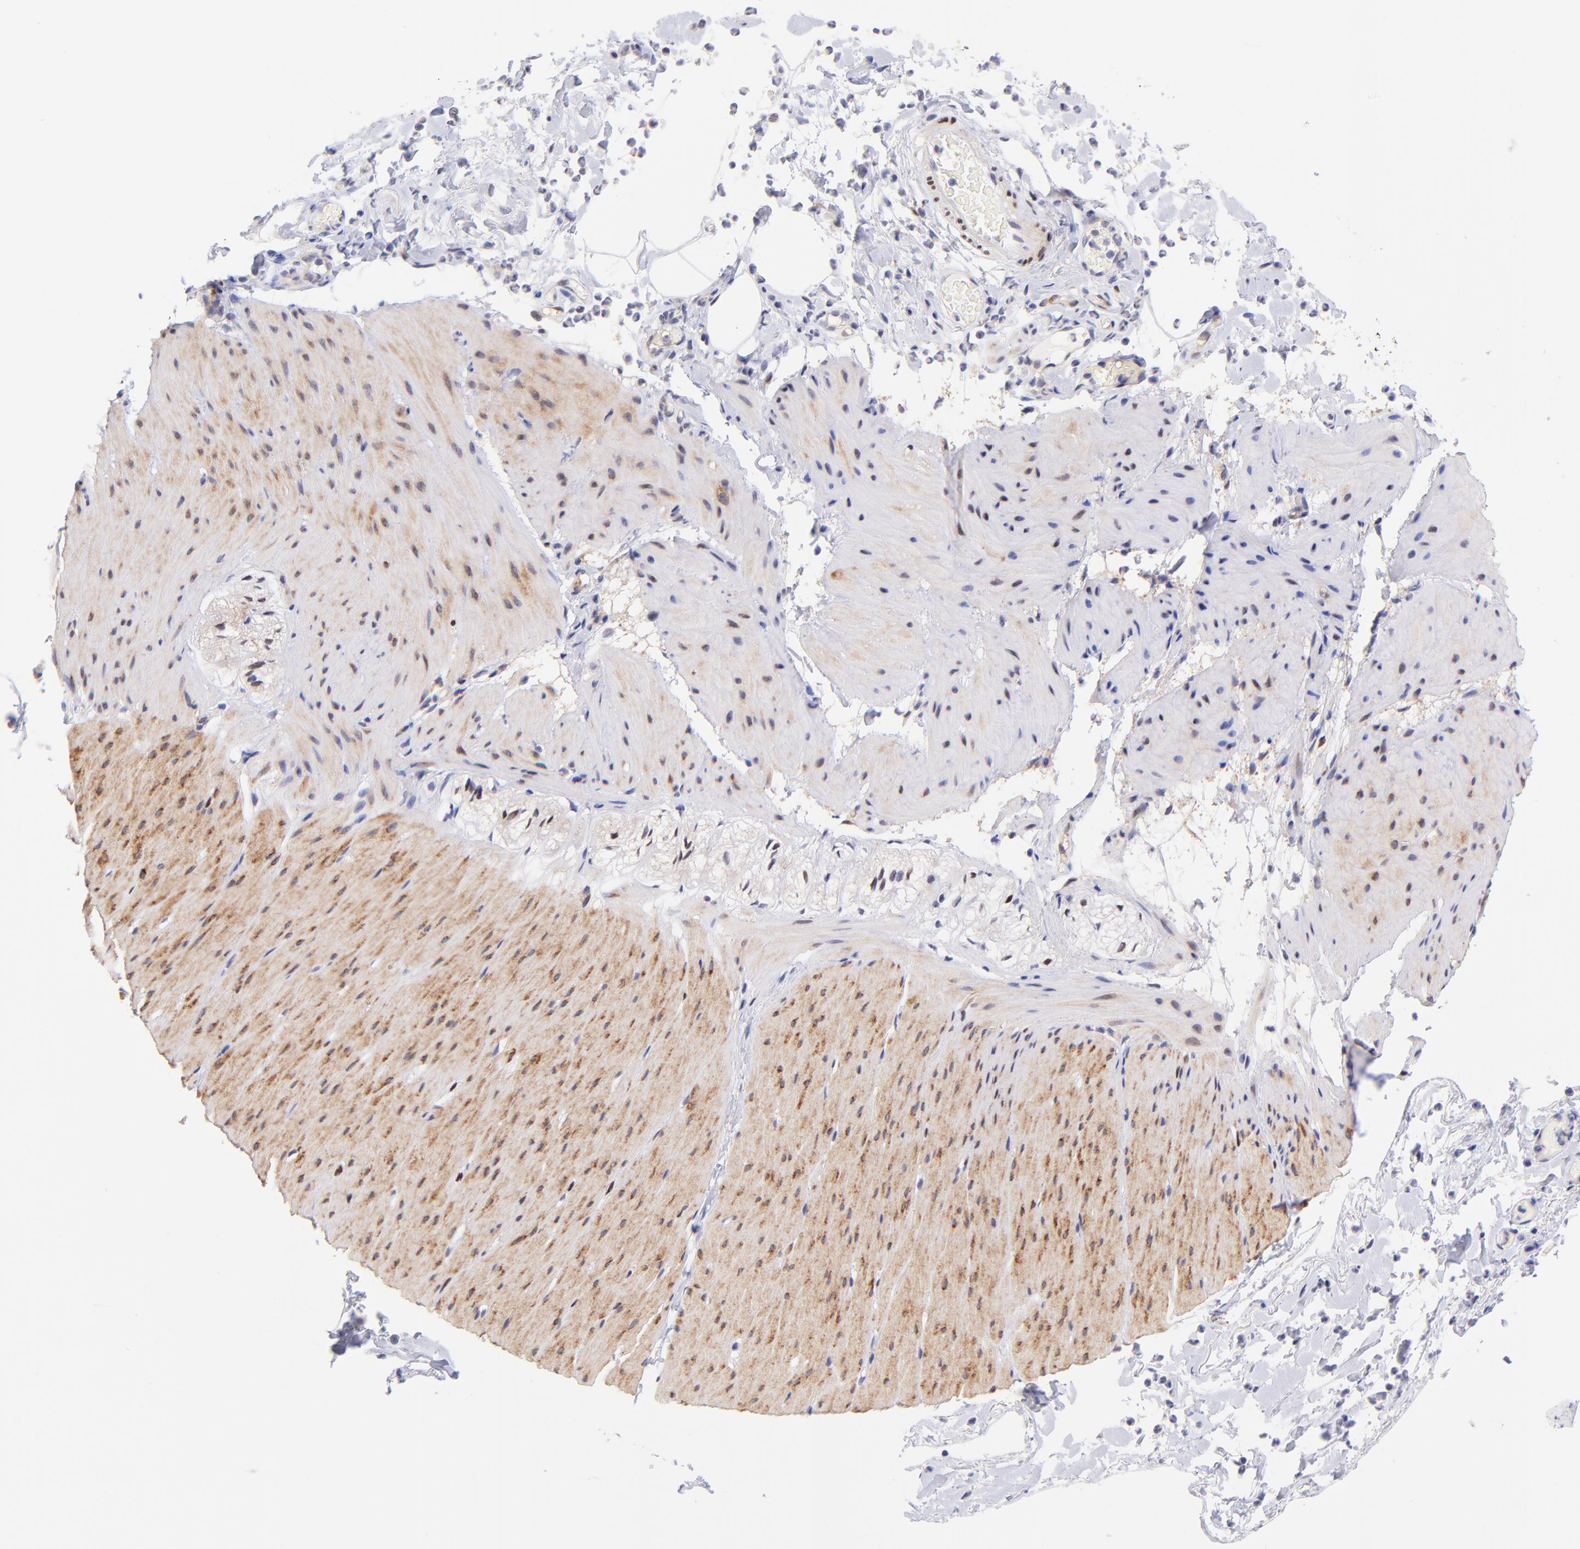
{"staining": {"intensity": "weak", "quantity": ">75%", "location": "cytoplasmic/membranous"}, "tissue": "smooth muscle", "cell_type": "Smooth muscle cells", "image_type": "normal", "snomed": [{"axis": "morphology", "description": "Normal tissue, NOS"}, {"axis": "topography", "description": "Smooth muscle"}, {"axis": "topography", "description": "Colon"}], "caption": "IHC histopathology image of benign smooth muscle: smooth muscle stained using immunohistochemistry (IHC) exhibits low levels of weak protein expression localized specifically in the cytoplasmic/membranous of smooth muscle cells, appearing as a cytoplasmic/membranous brown color.", "gene": "SOX6", "patient": {"sex": "male", "age": 67}}